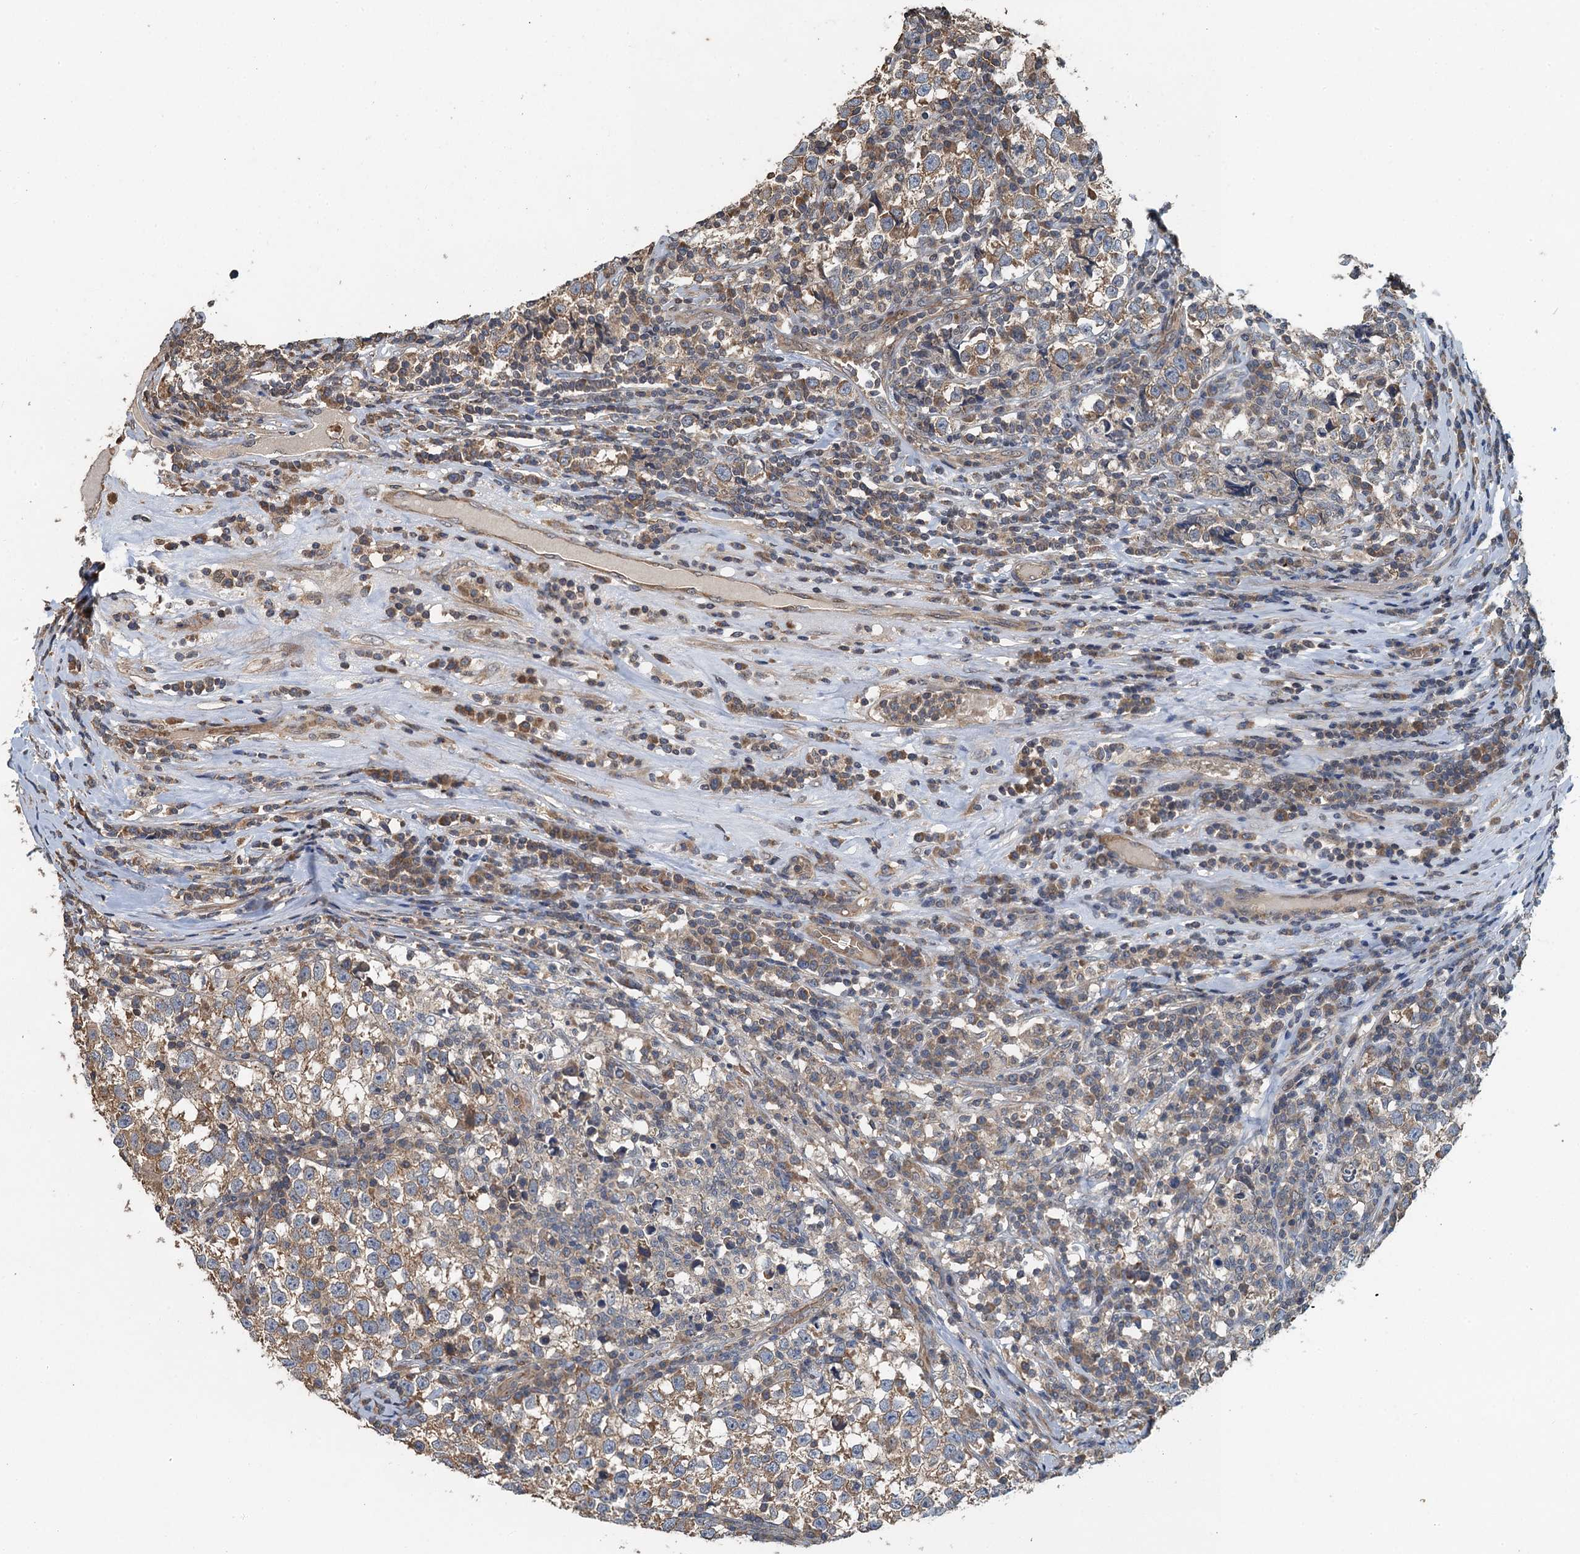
{"staining": {"intensity": "moderate", "quantity": ">75%", "location": "cytoplasmic/membranous"}, "tissue": "testis cancer", "cell_type": "Tumor cells", "image_type": "cancer", "snomed": [{"axis": "morphology", "description": "Normal tissue, NOS"}, {"axis": "morphology", "description": "Seminoma, NOS"}, {"axis": "topography", "description": "Testis"}], "caption": "Protein expression by IHC reveals moderate cytoplasmic/membranous staining in approximately >75% of tumor cells in seminoma (testis).", "gene": "SNX32", "patient": {"sex": "male", "age": 43}}